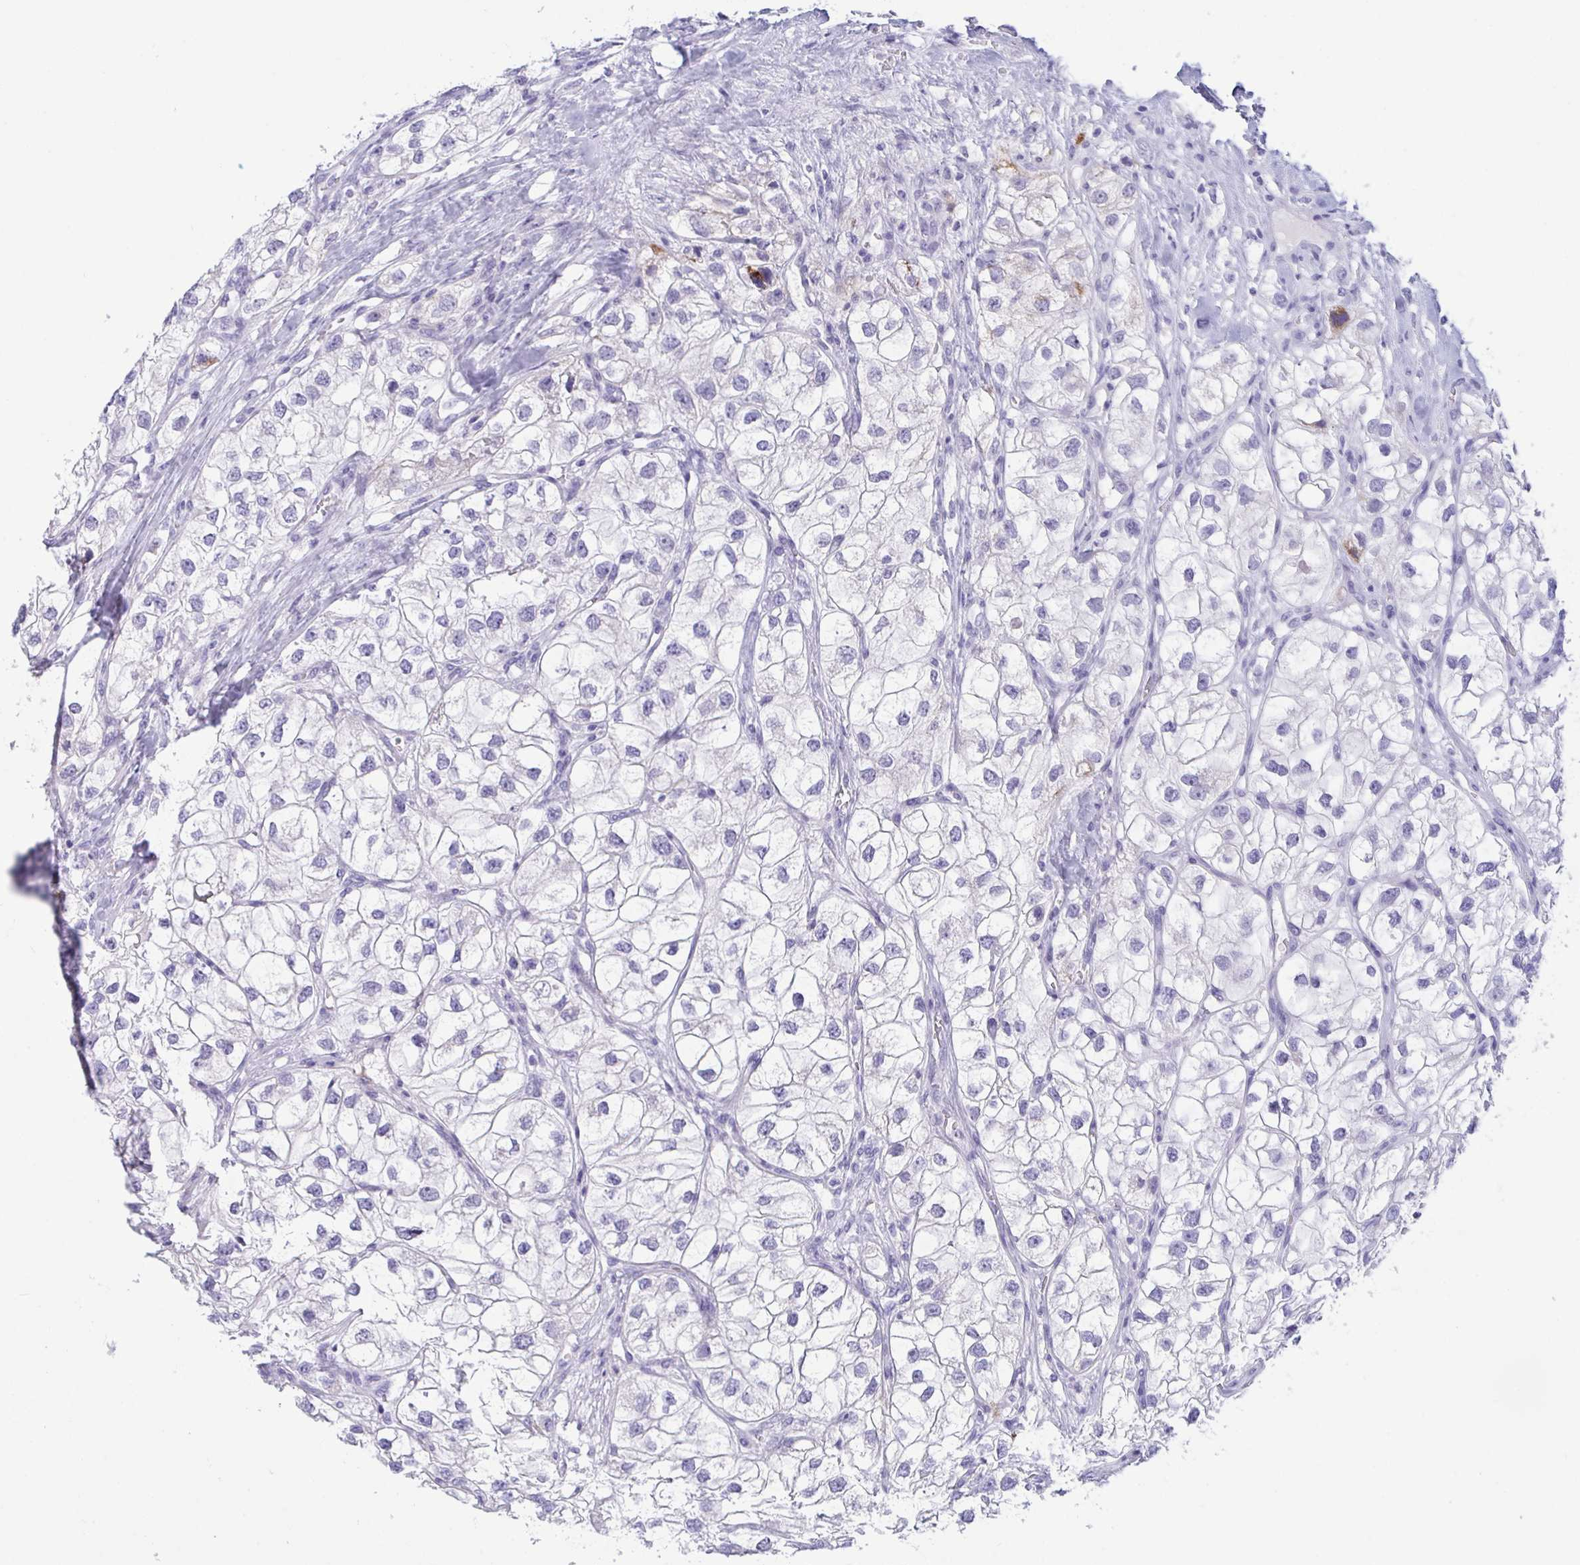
{"staining": {"intensity": "negative", "quantity": "none", "location": "none"}, "tissue": "renal cancer", "cell_type": "Tumor cells", "image_type": "cancer", "snomed": [{"axis": "morphology", "description": "Adenocarcinoma, NOS"}, {"axis": "topography", "description": "Kidney"}], "caption": "Tumor cells are negative for protein expression in human renal cancer (adenocarcinoma).", "gene": "OXLD1", "patient": {"sex": "male", "age": 59}}